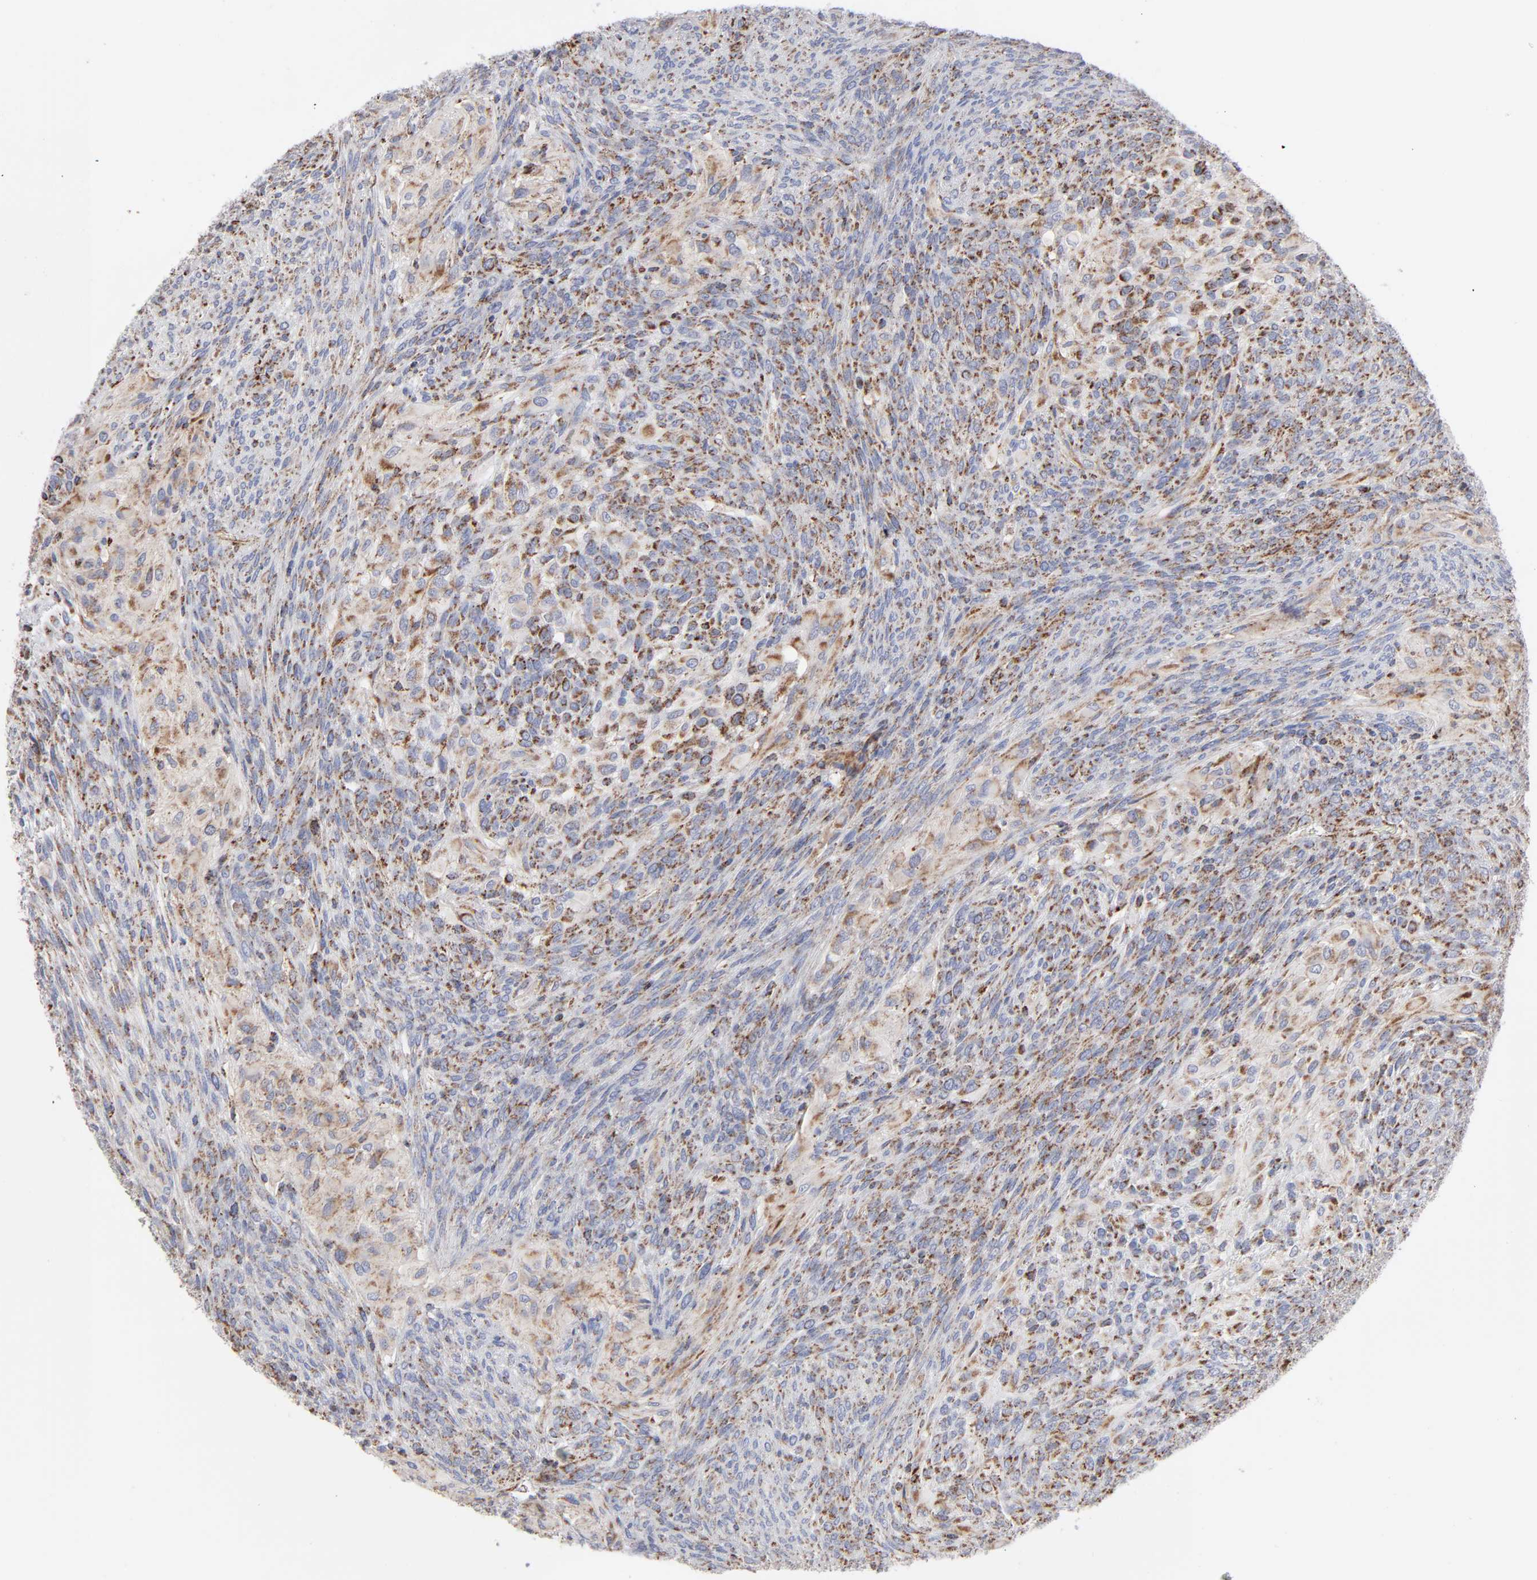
{"staining": {"intensity": "moderate", "quantity": ">75%", "location": "cytoplasmic/membranous"}, "tissue": "glioma", "cell_type": "Tumor cells", "image_type": "cancer", "snomed": [{"axis": "morphology", "description": "Glioma, malignant, High grade"}, {"axis": "topography", "description": "Cerebral cortex"}], "caption": "Tumor cells exhibit medium levels of moderate cytoplasmic/membranous positivity in about >75% of cells in malignant high-grade glioma.", "gene": "ASB3", "patient": {"sex": "female", "age": 55}}